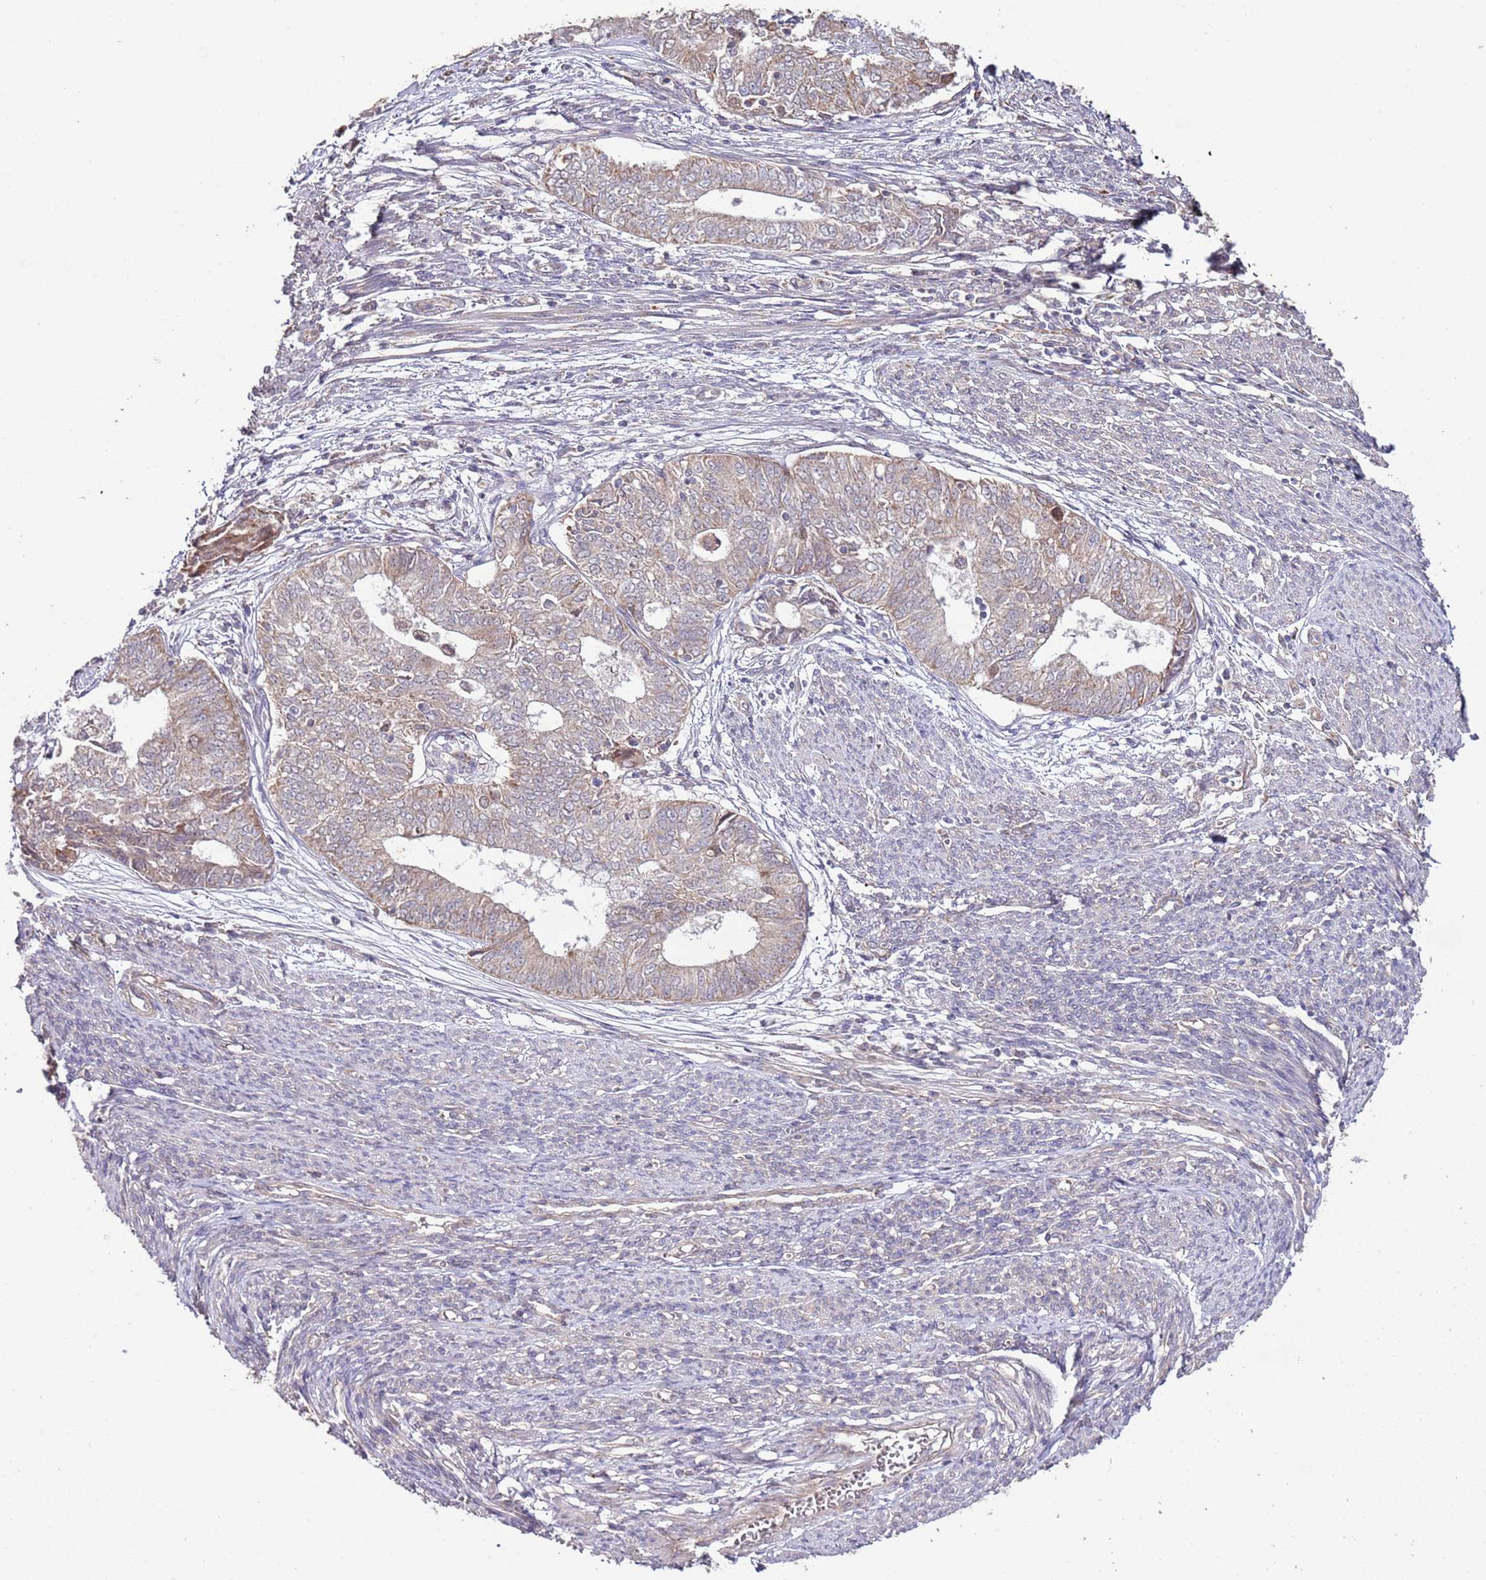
{"staining": {"intensity": "moderate", "quantity": "<25%", "location": "cytoplasmic/membranous"}, "tissue": "endometrial cancer", "cell_type": "Tumor cells", "image_type": "cancer", "snomed": [{"axis": "morphology", "description": "Adenocarcinoma, NOS"}, {"axis": "topography", "description": "Endometrium"}], "caption": "Endometrial cancer stained for a protein (brown) demonstrates moderate cytoplasmic/membranous positive staining in about <25% of tumor cells.", "gene": "IVD", "patient": {"sex": "female", "age": 62}}